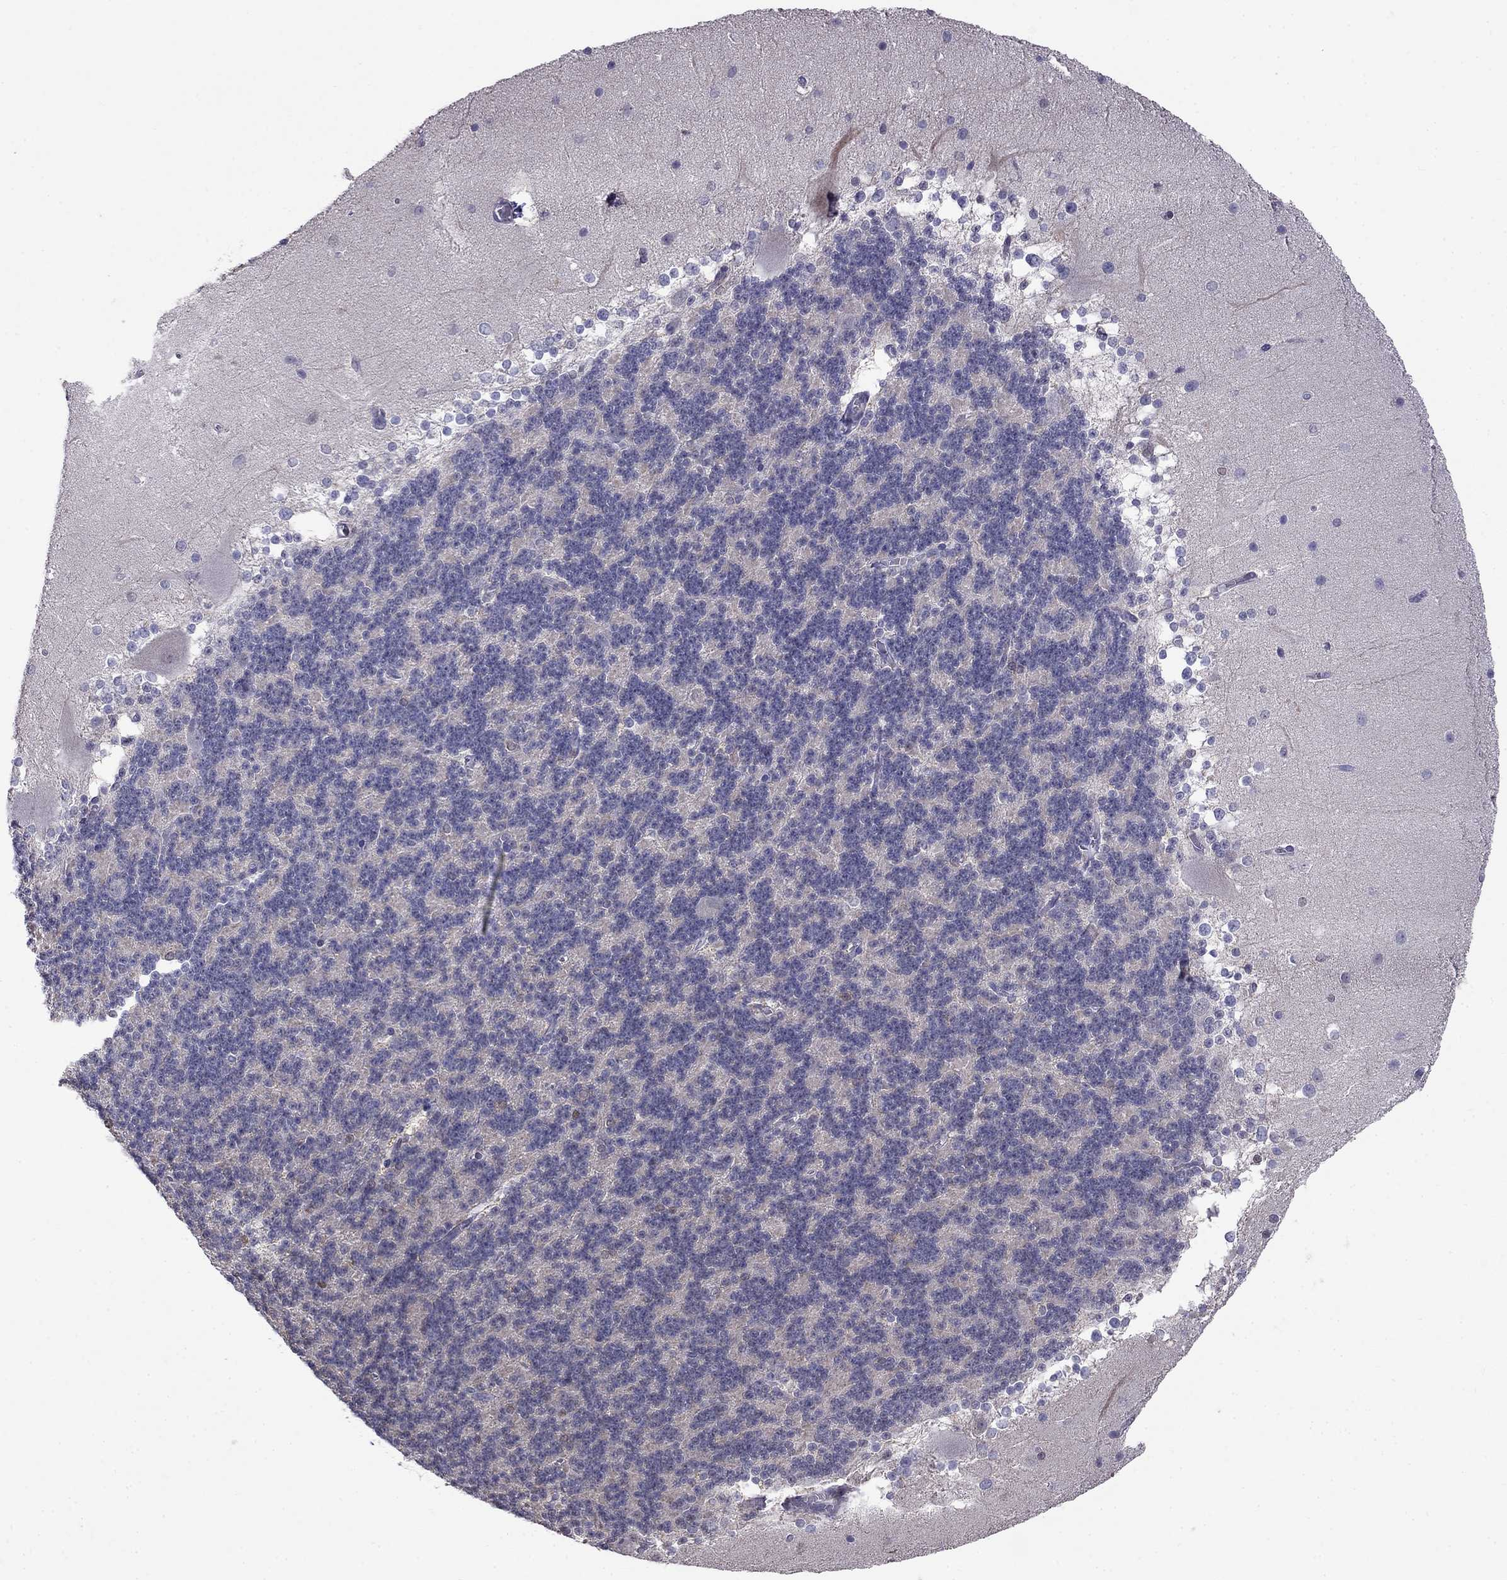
{"staining": {"intensity": "negative", "quantity": "none", "location": "none"}, "tissue": "cerebellum", "cell_type": "Cells in granular layer", "image_type": "normal", "snomed": [{"axis": "morphology", "description": "Normal tissue, NOS"}, {"axis": "topography", "description": "Cerebellum"}], "caption": "Unremarkable cerebellum was stained to show a protein in brown. There is no significant expression in cells in granular layer. (Immunohistochemistry, brightfield microscopy, high magnification).", "gene": "LRRC39", "patient": {"sex": "female", "age": 19}}